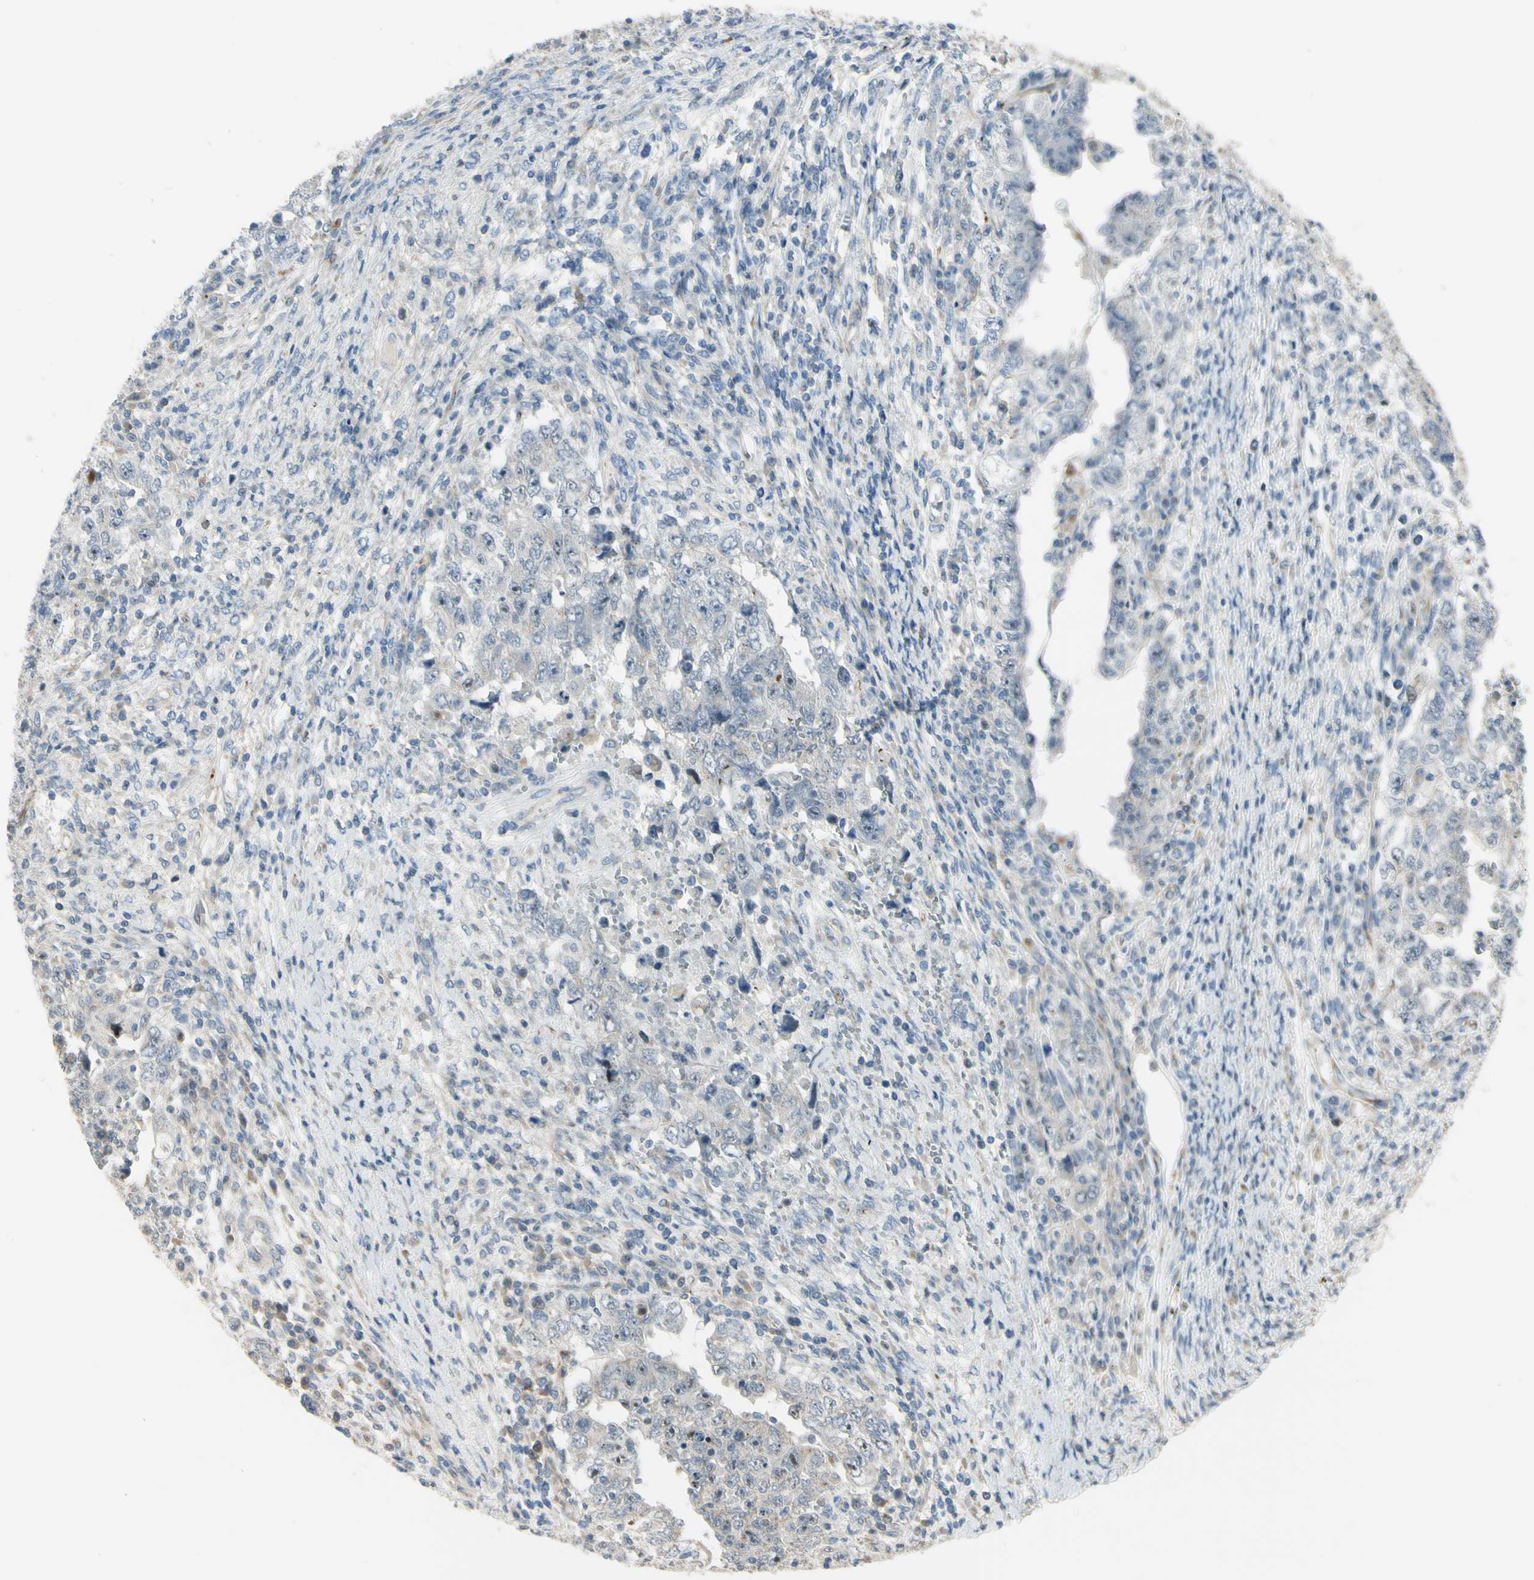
{"staining": {"intensity": "weak", "quantity": "<25%", "location": "cytoplasmic/membranous"}, "tissue": "testis cancer", "cell_type": "Tumor cells", "image_type": "cancer", "snomed": [{"axis": "morphology", "description": "Carcinoma, Embryonal, NOS"}, {"axis": "topography", "description": "Testis"}], "caption": "A micrograph of human testis cancer is negative for staining in tumor cells.", "gene": "NDFIP1", "patient": {"sex": "male", "age": 26}}